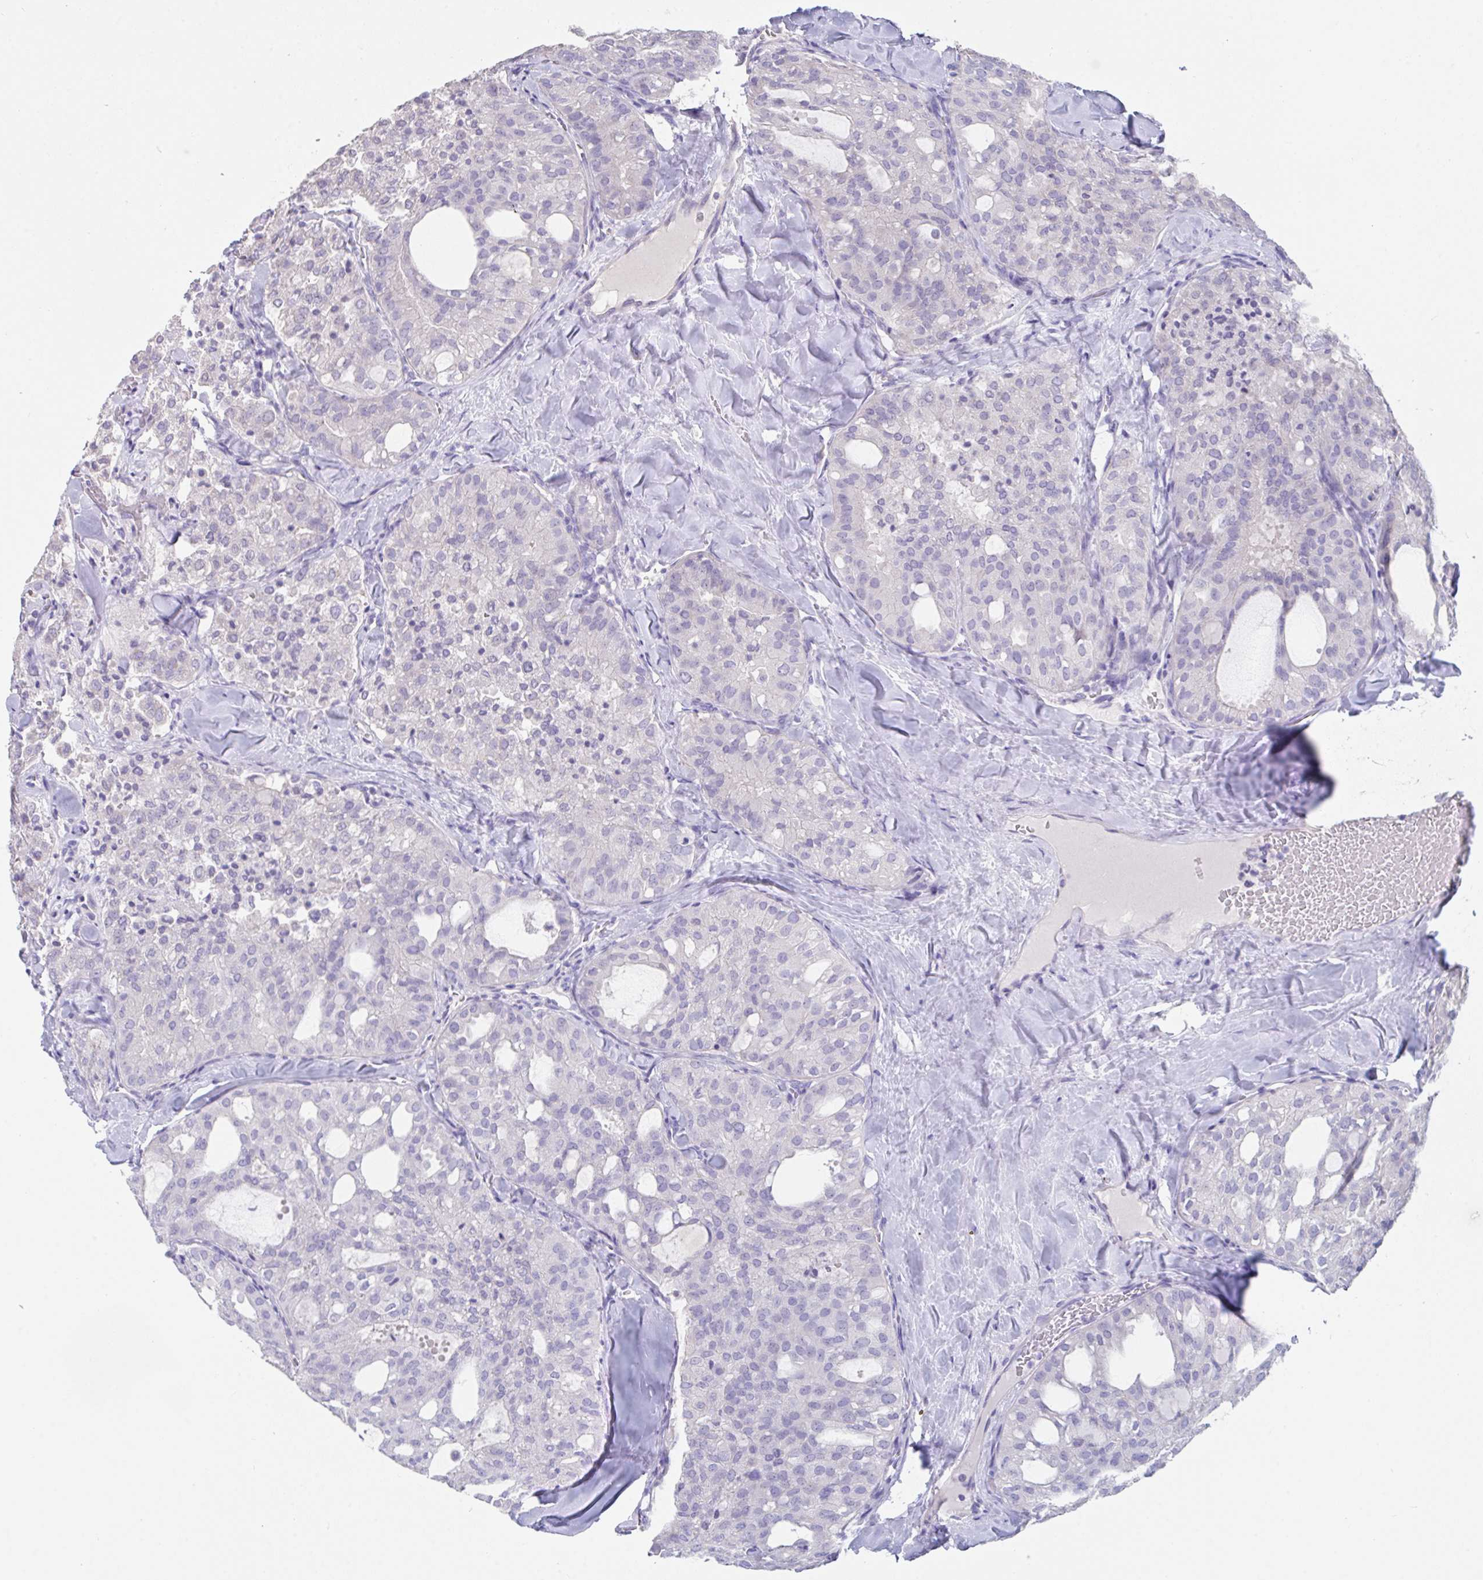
{"staining": {"intensity": "negative", "quantity": "none", "location": "none"}, "tissue": "thyroid cancer", "cell_type": "Tumor cells", "image_type": "cancer", "snomed": [{"axis": "morphology", "description": "Follicular adenoma carcinoma, NOS"}, {"axis": "topography", "description": "Thyroid gland"}], "caption": "This is an immunohistochemistry histopathology image of thyroid cancer (follicular adenoma carcinoma). There is no expression in tumor cells.", "gene": "SLC44A4", "patient": {"sex": "male", "age": 75}}